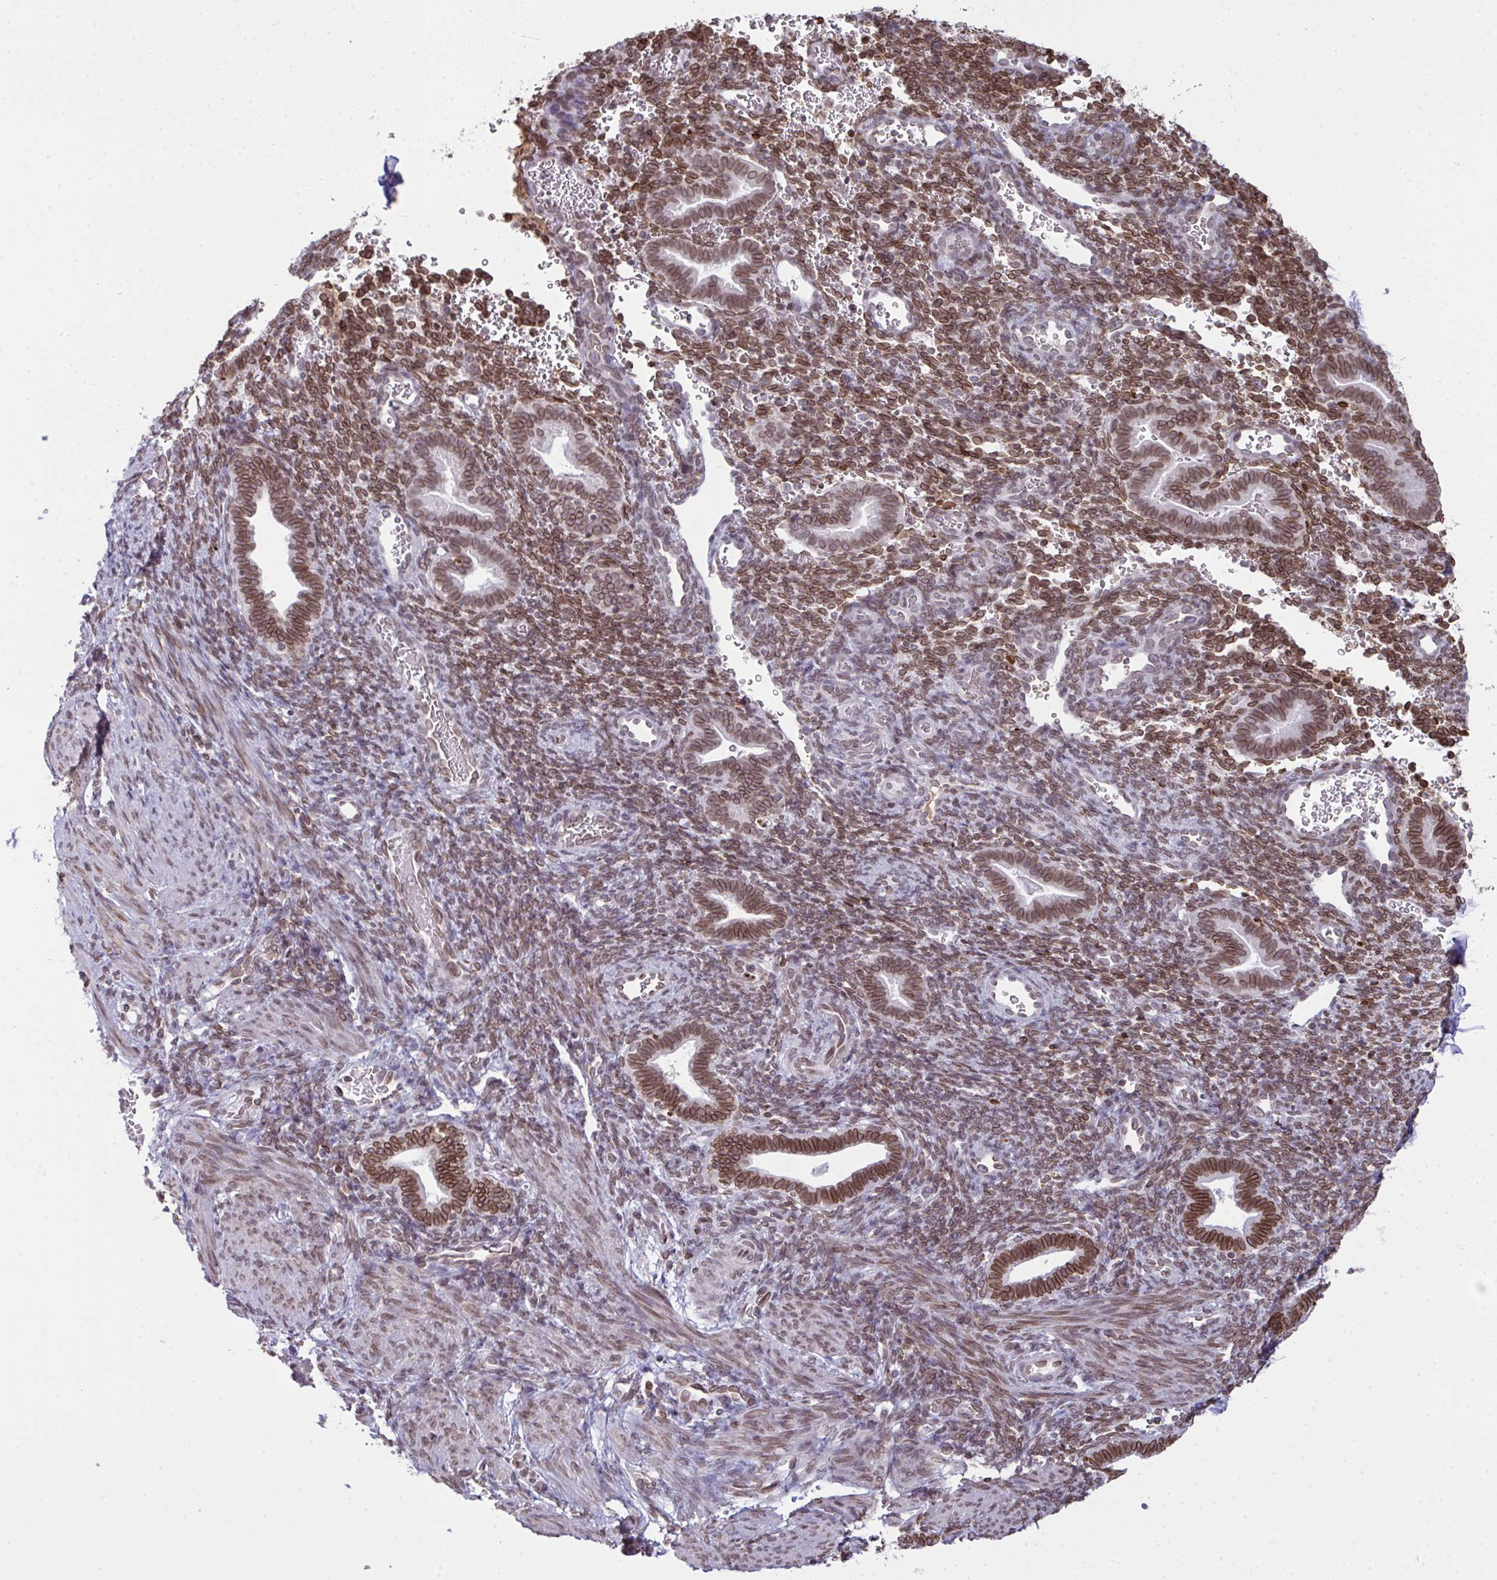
{"staining": {"intensity": "moderate", "quantity": ">75%", "location": "cytoplasmic/membranous,nuclear"}, "tissue": "endometrium", "cell_type": "Cells in endometrial stroma", "image_type": "normal", "snomed": [{"axis": "morphology", "description": "Normal tissue, NOS"}, {"axis": "topography", "description": "Endometrium"}], "caption": "Cells in endometrial stroma exhibit moderate cytoplasmic/membranous,nuclear positivity in about >75% of cells in normal endometrium.", "gene": "LMNB2", "patient": {"sex": "female", "age": 34}}